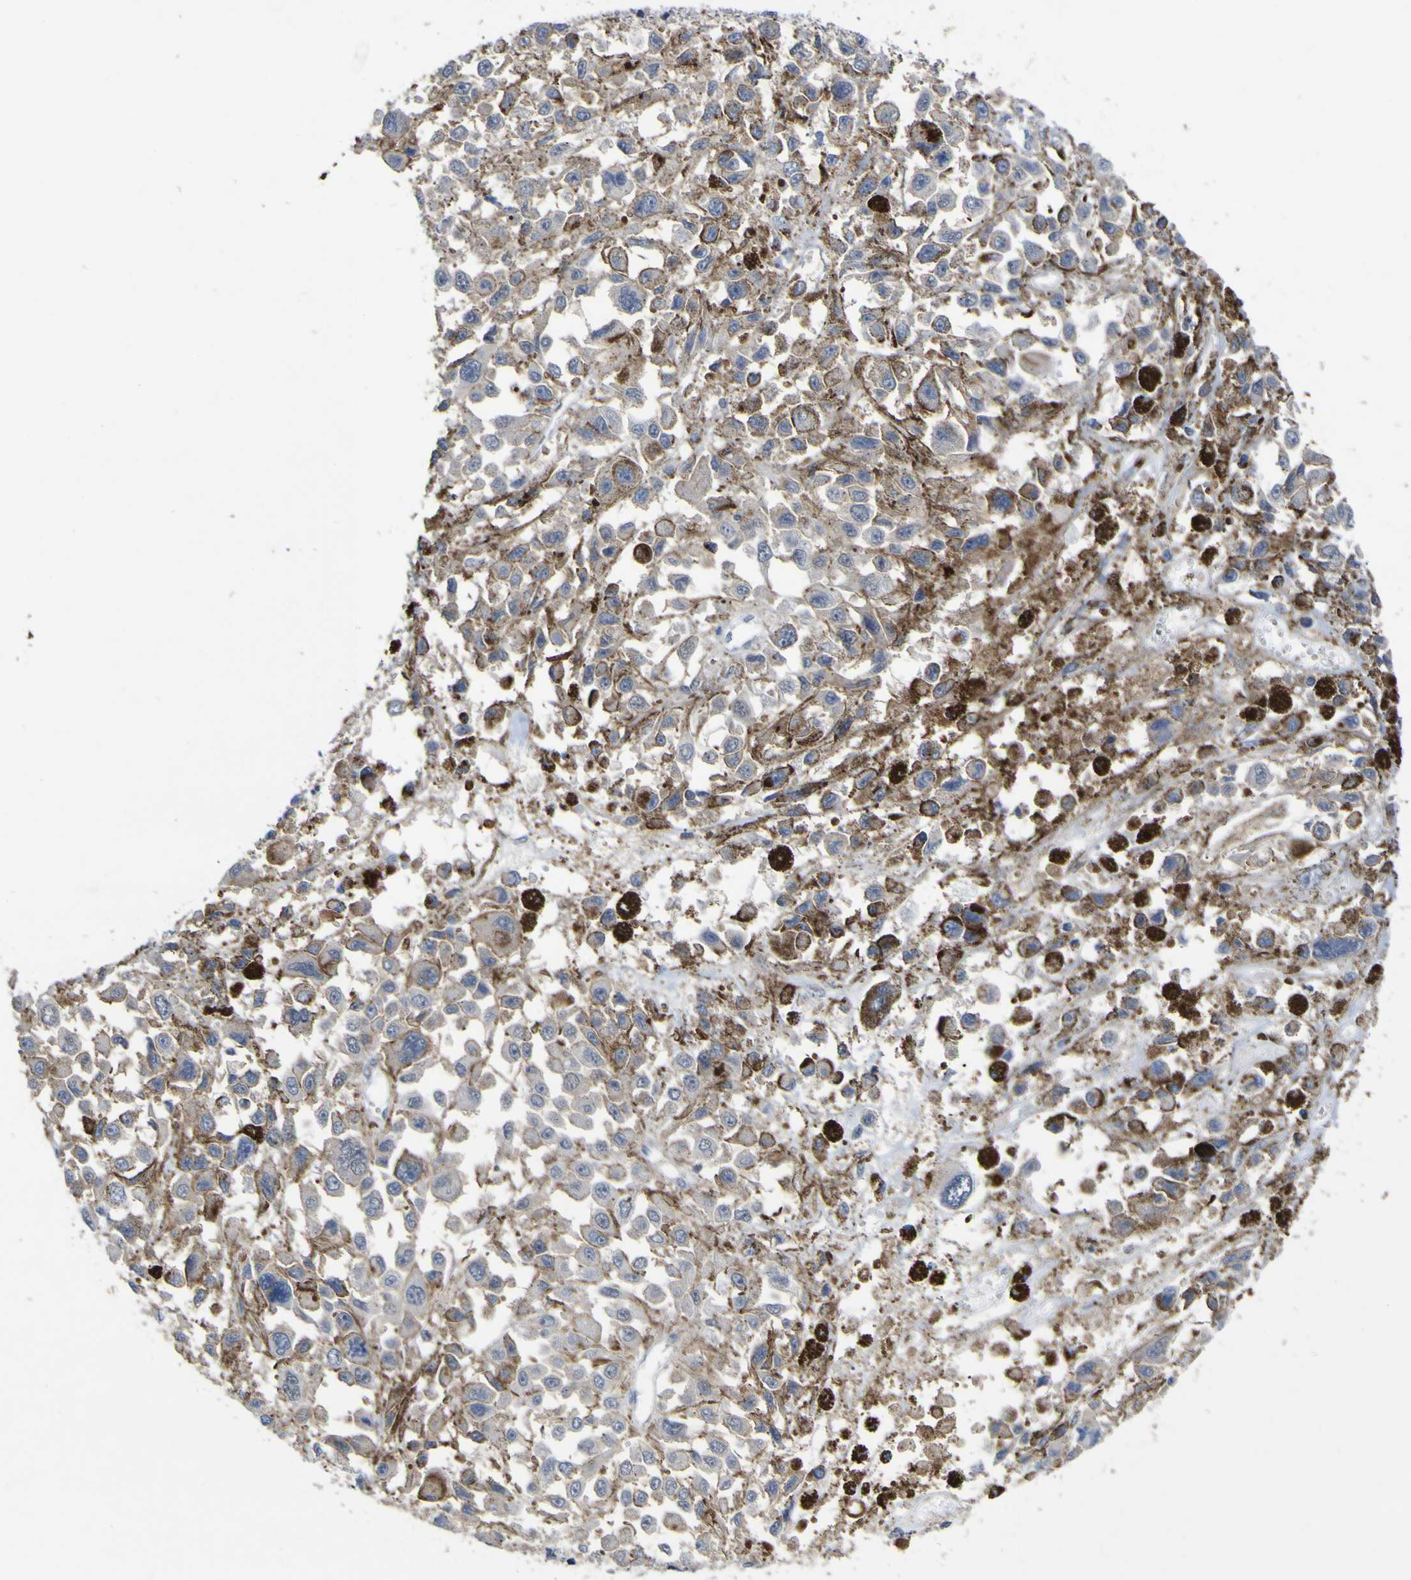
{"staining": {"intensity": "weak", "quantity": "25%-75%", "location": "cytoplasmic/membranous"}, "tissue": "melanoma", "cell_type": "Tumor cells", "image_type": "cancer", "snomed": [{"axis": "morphology", "description": "Malignant melanoma, Metastatic site"}, {"axis": "topography", "description": "Lymph node"}], "caption": "Immunohistochemistry (IHC) (DAB (3,3'-diaminobenzidine)) staining of melanoma demonstrates weak cytoplasmic/membranous protein expression in approximately 25%-75% of tumor cells.", "gene": "NAV1", "patient": {"sex": "male", "age": 59}}